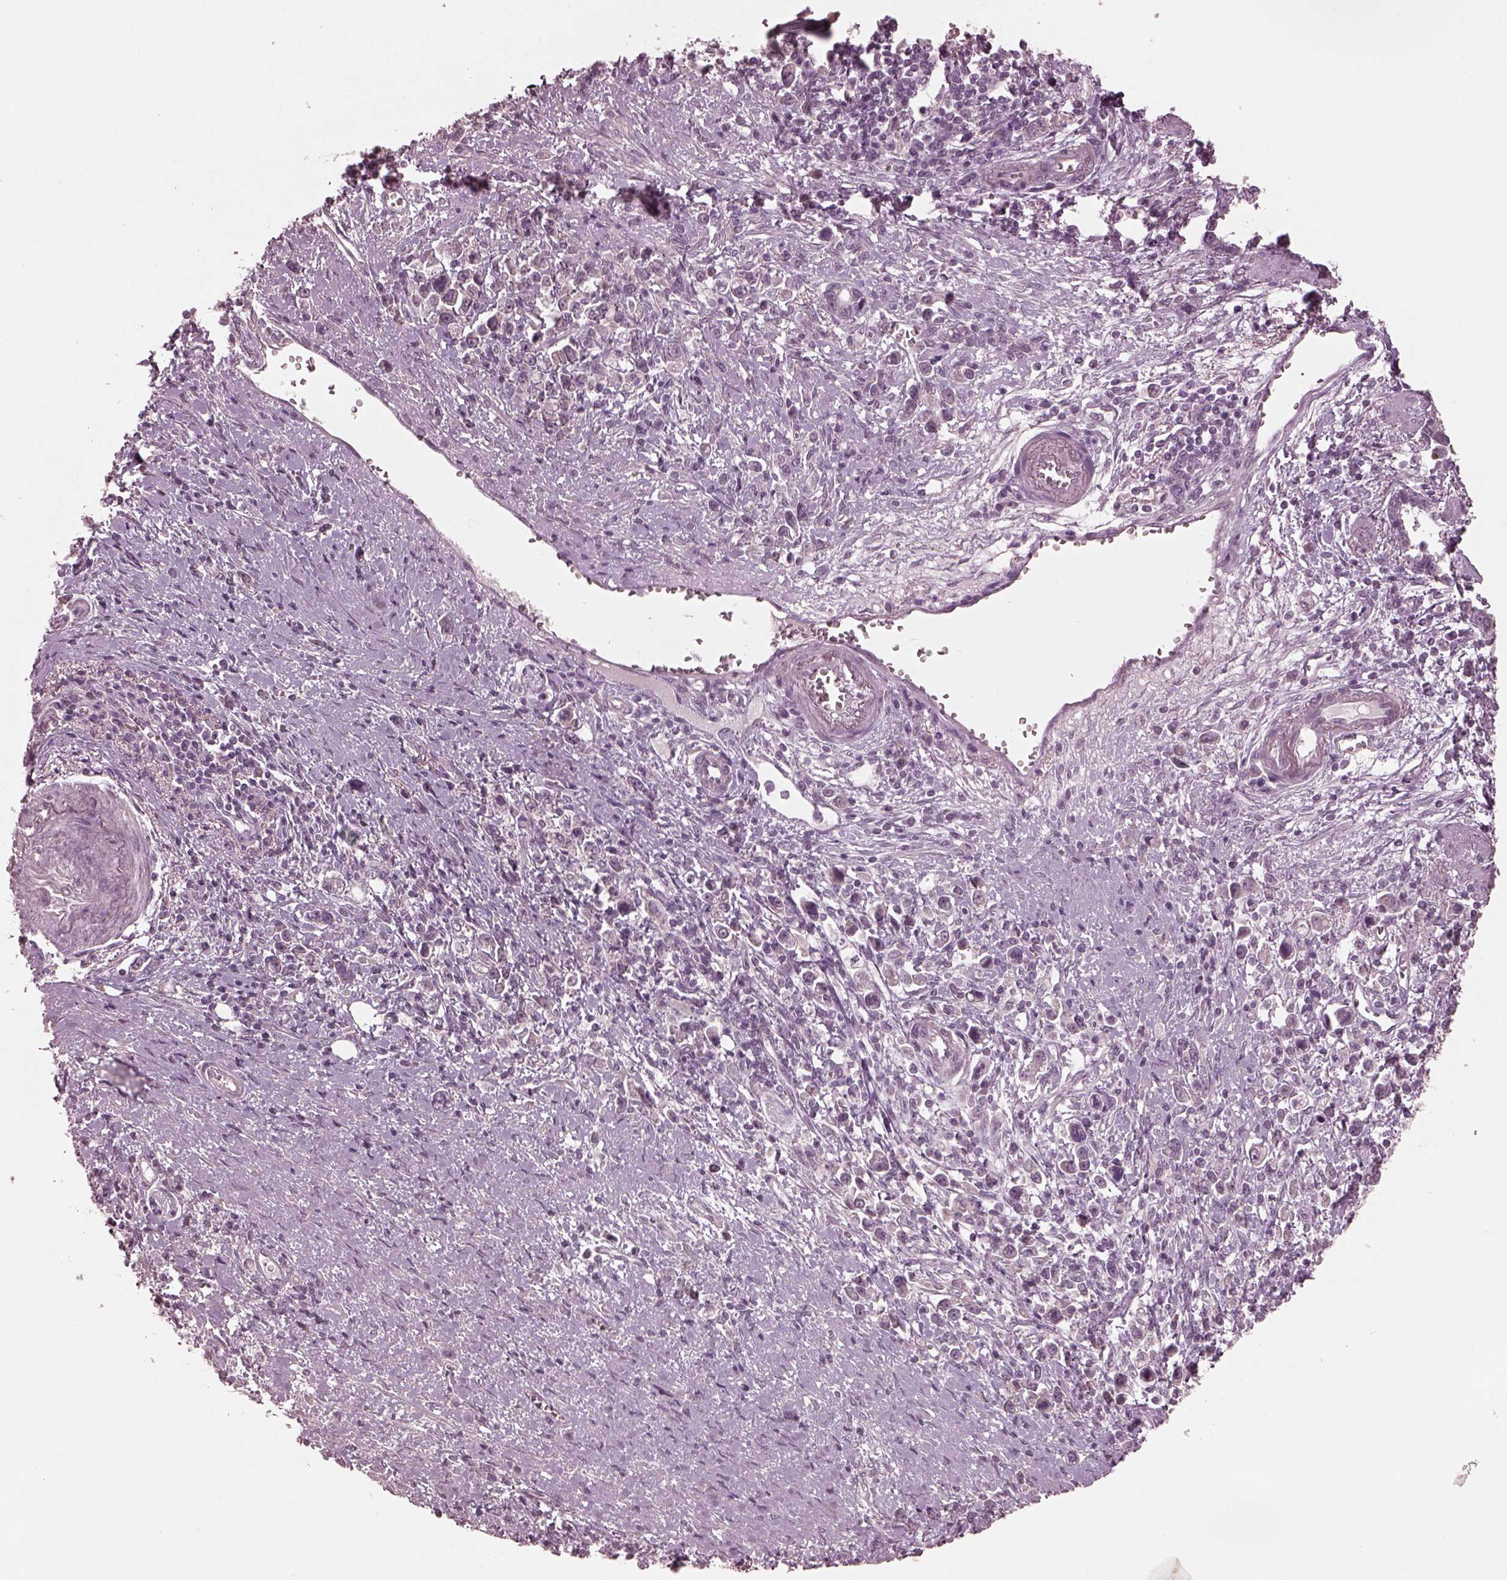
{"staining": {"intensity": "negative", "quantity": "none", "location": "none"}, "tissue": "stomach cancer", "cell_type": "Tumor cells", "image_type": "cancer", "snomed": [{"axis": "morphology", "description": "Adenocarcinoma, NOS"}, {"axis": "topography", "description": "Stomach"}], "caption": "The immunohistochemistry micrograph has no significant expression in tumor cells of stomach cancer tissue. Nuclei are stained in blue.", "gene": "RGS7", "patient": {"sex": "male", "age": 63}}